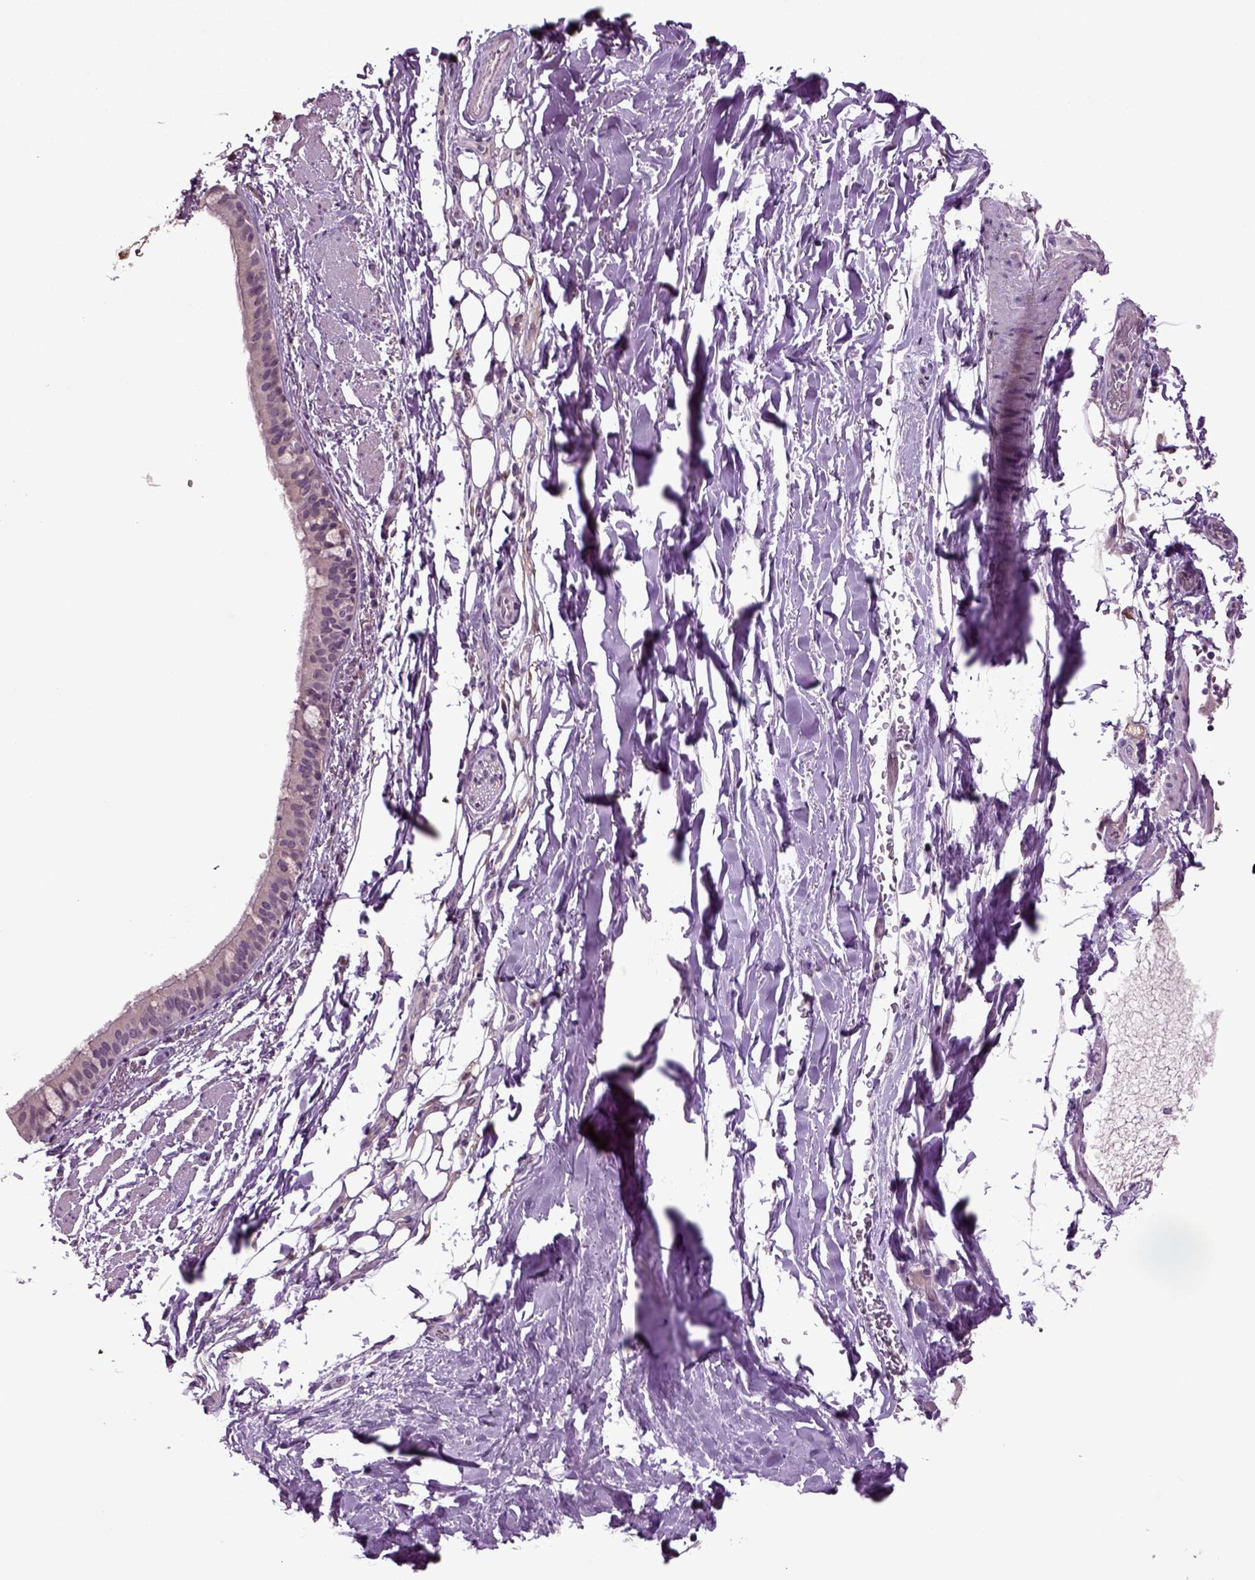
{"staining": {"intensity": "negative", "quantity": "none", "location": "none"}, "tissue": "bronchus", "cell_type": "Respiratory epithelial cells", "image_type": "normal", "snomed": [{"axis": "morphology", "description": "Normal tissue, NOS"}, {"axis": "morphology", "description": "Squamous cell carcinoma, NOS"}, {"axis": "topography", "description": "Bronchus"}, {"axis": "topography", "description": "Lung"}], "caption": "This is an immunohistochemistry histopathology image of unremarkable human bronchus. There is no staining in respiratory epithelial cells.", "gene": "SLC17A6", "patient": {"sex": "male", "age": 69}}